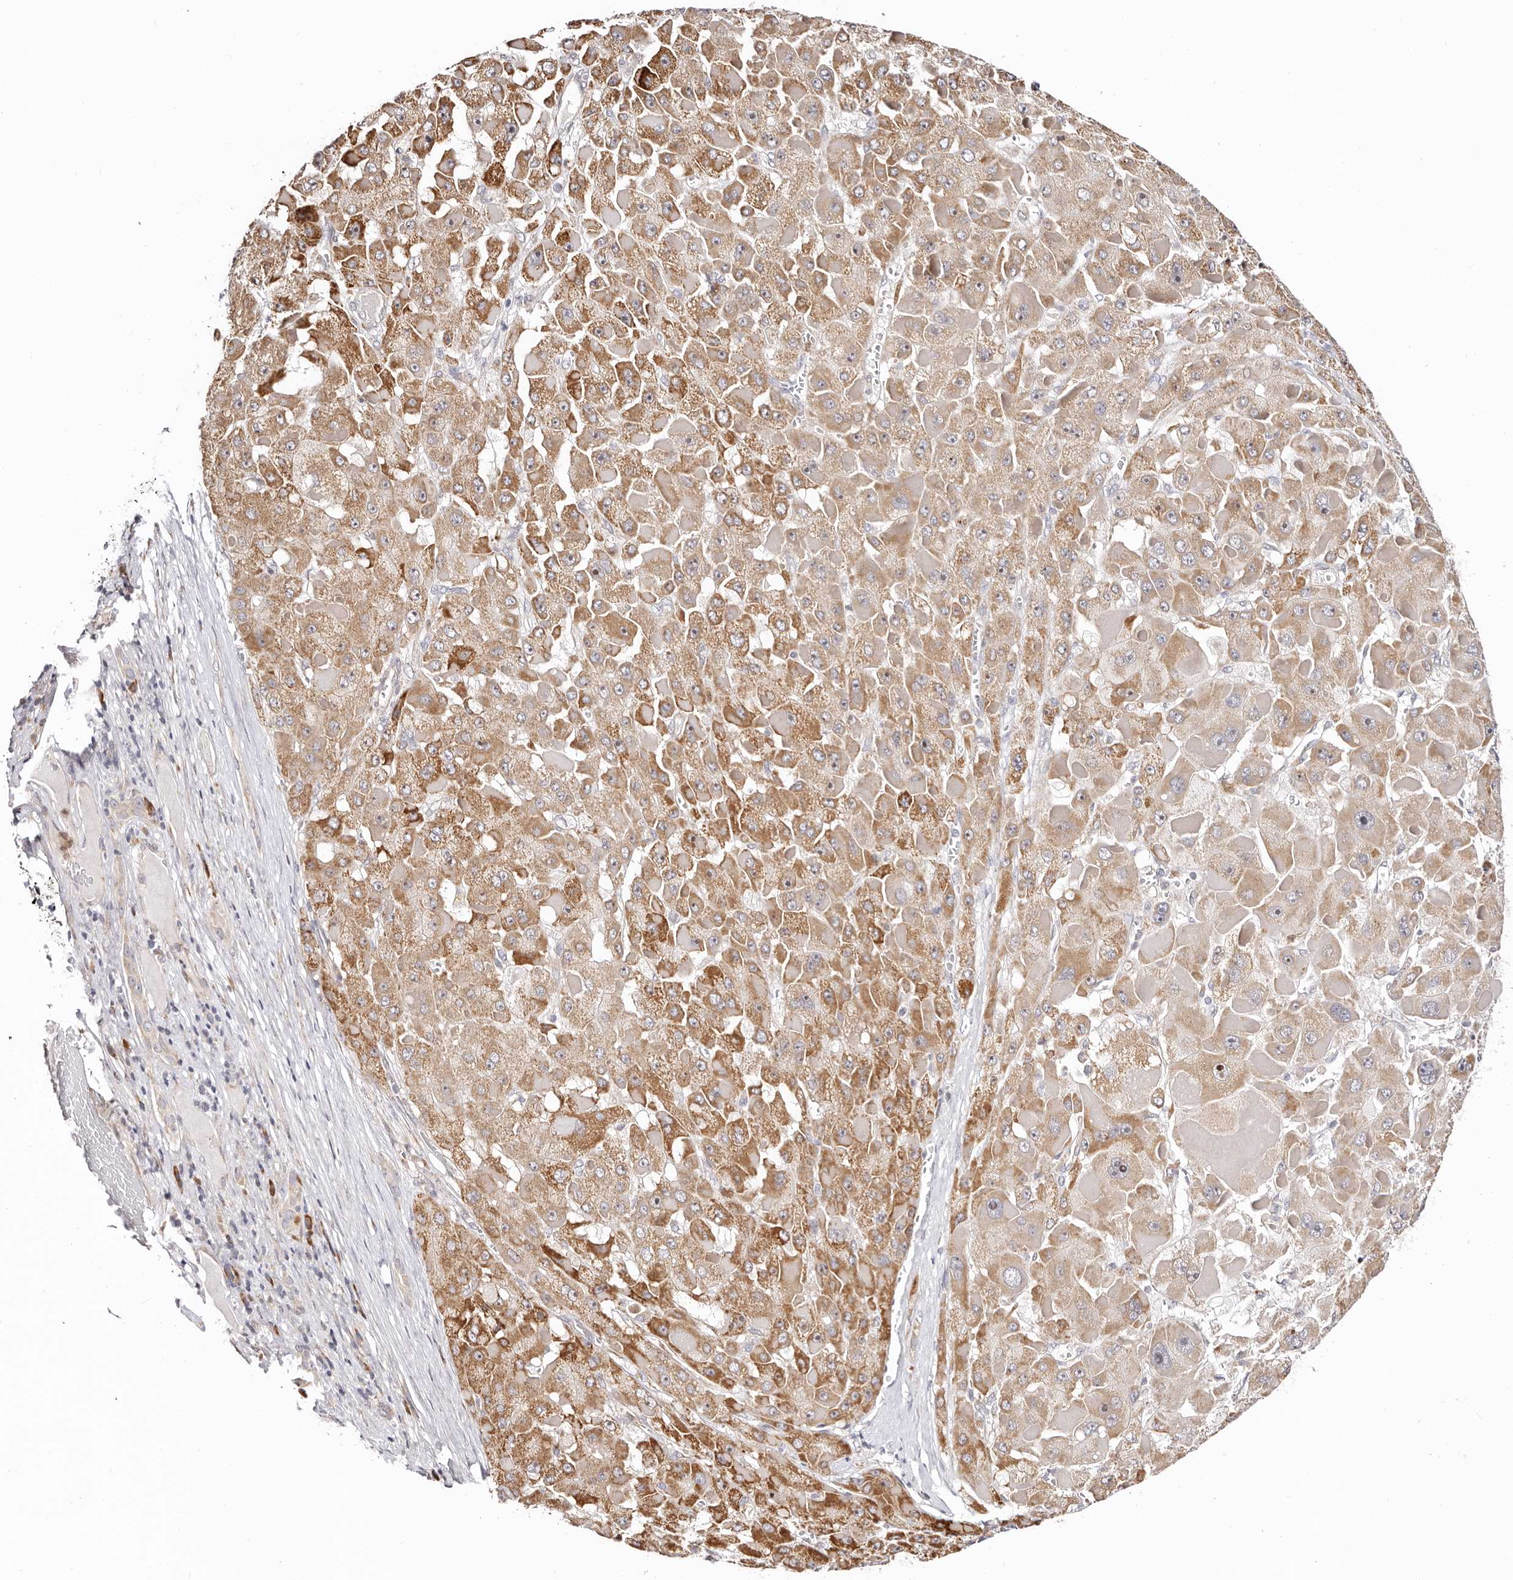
{"staining": {"intensity": "moderate", "quantity": ">75%", "location": "cytoplasmic/membranous"}, "tissue": "liver cancer", "cell_type": "Tumor cells", "image_type": "cancer", "snomed": [{"axis": "morphology", "description": "Carcinoma, Hepatocellular, NOS"}, {"axis": "topography", "description": "Liver"}], "caption": "Brown immunohistochemical staining in human liver hepatocellular carcinoma reveals moderate cytoplasmic/membranous positivity in approximately >75% of tumor cells.", "gene": "BCL2L15", "patient": {"sex": "female", "age": 73}}